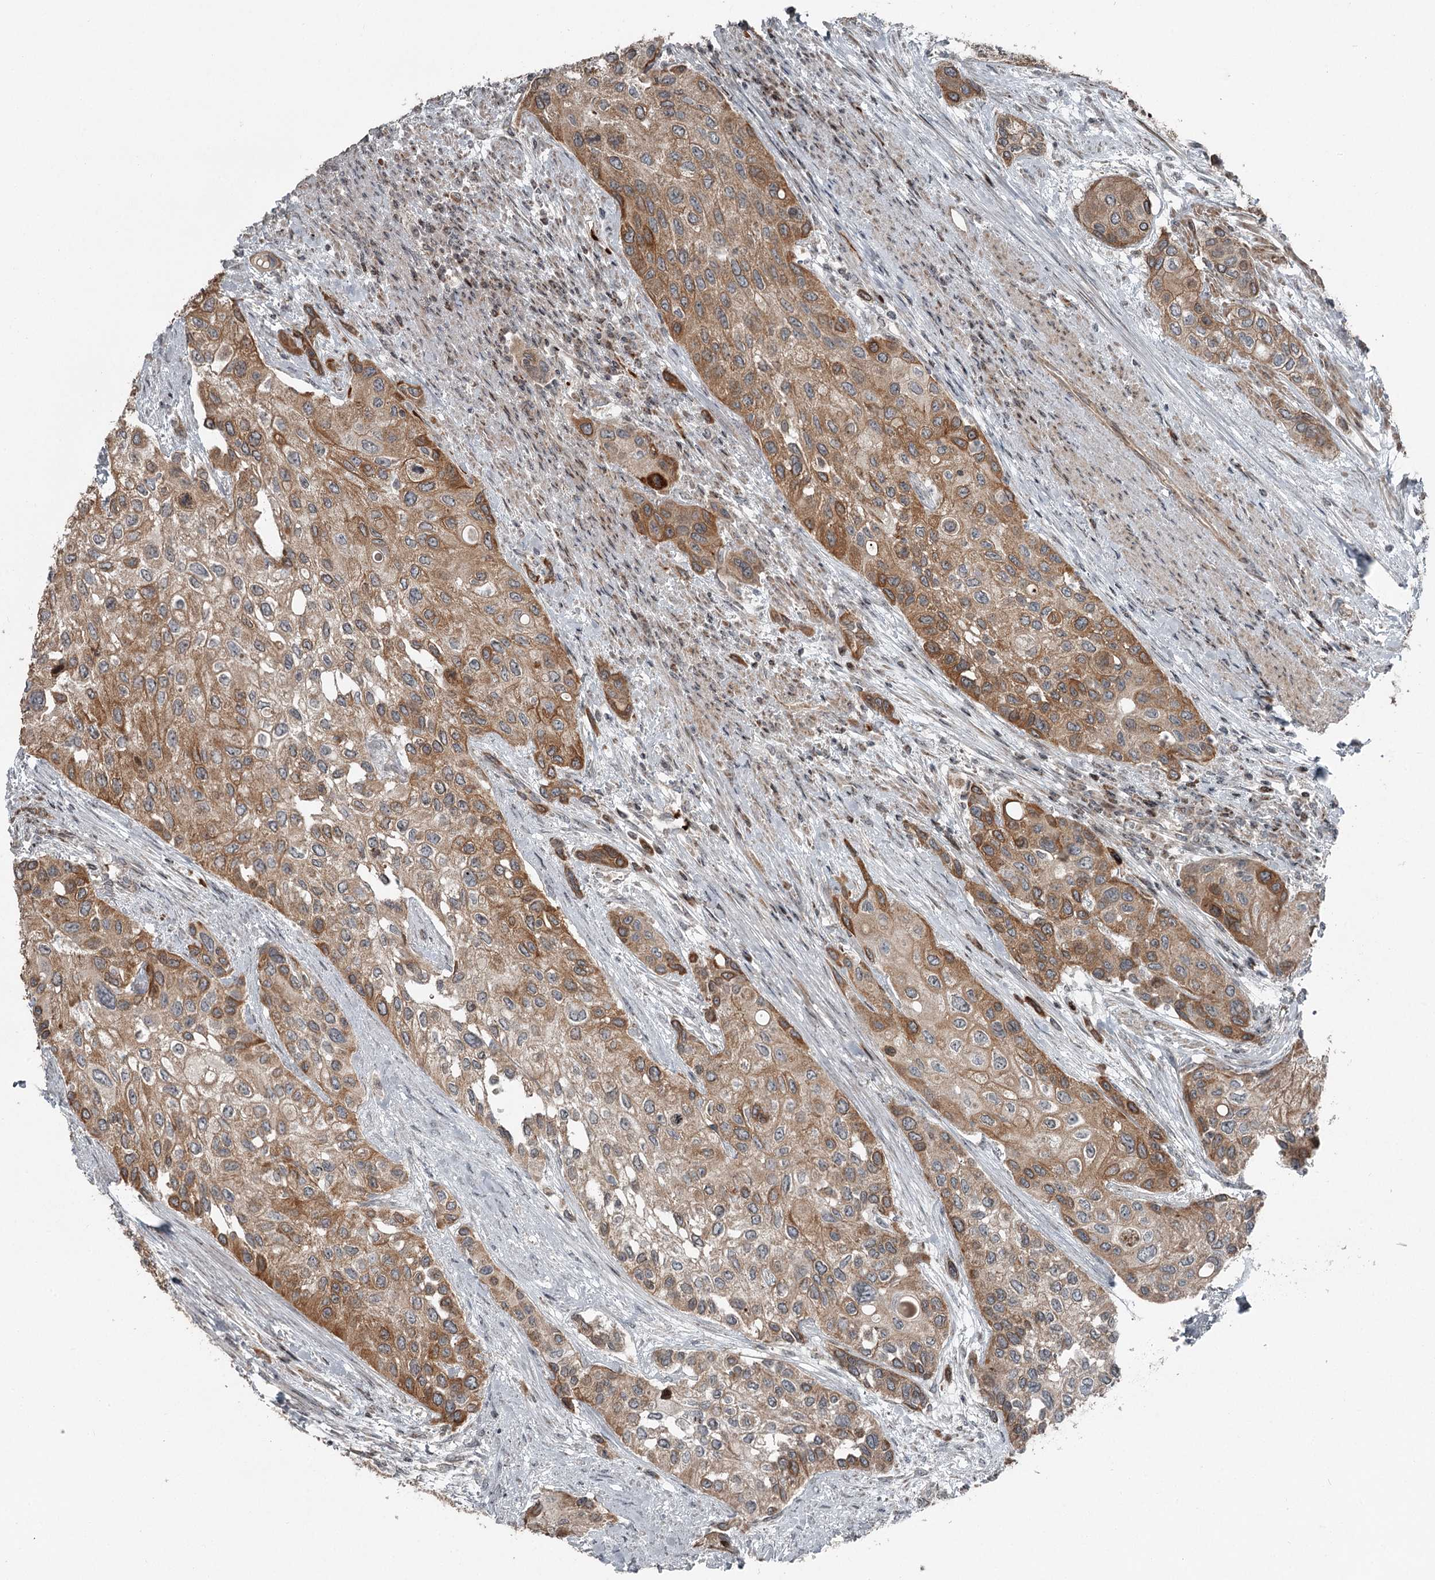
{"staining": {"intensity": "moderate", "quantity": ">75%", "location": "cytoplasmic/membranous"}, "tissue": "urothelial cancer", "cell_type": "Tumor cells", "image_type": "cancer", "snomed": [{"axis": "morphology", "description": "Normal tissue, NOS"}, {"axis": "morphology", "description": "Urothelial carcinoma, High grade"}, {"axis": "topography", "description": "Vascular tissue"}, {"axis": "topography", "description": "Urinary bladder"}], "caption": "High-power microscopy captured an immunohistochemistry (IHC) image of high-grade urothelial carcinoma, revealing moderate cytoplasmic/membranous staining in about >75% of tumor cells.", "gene": "RASSF8", "patient": {"sex": "female", "age": 56}}